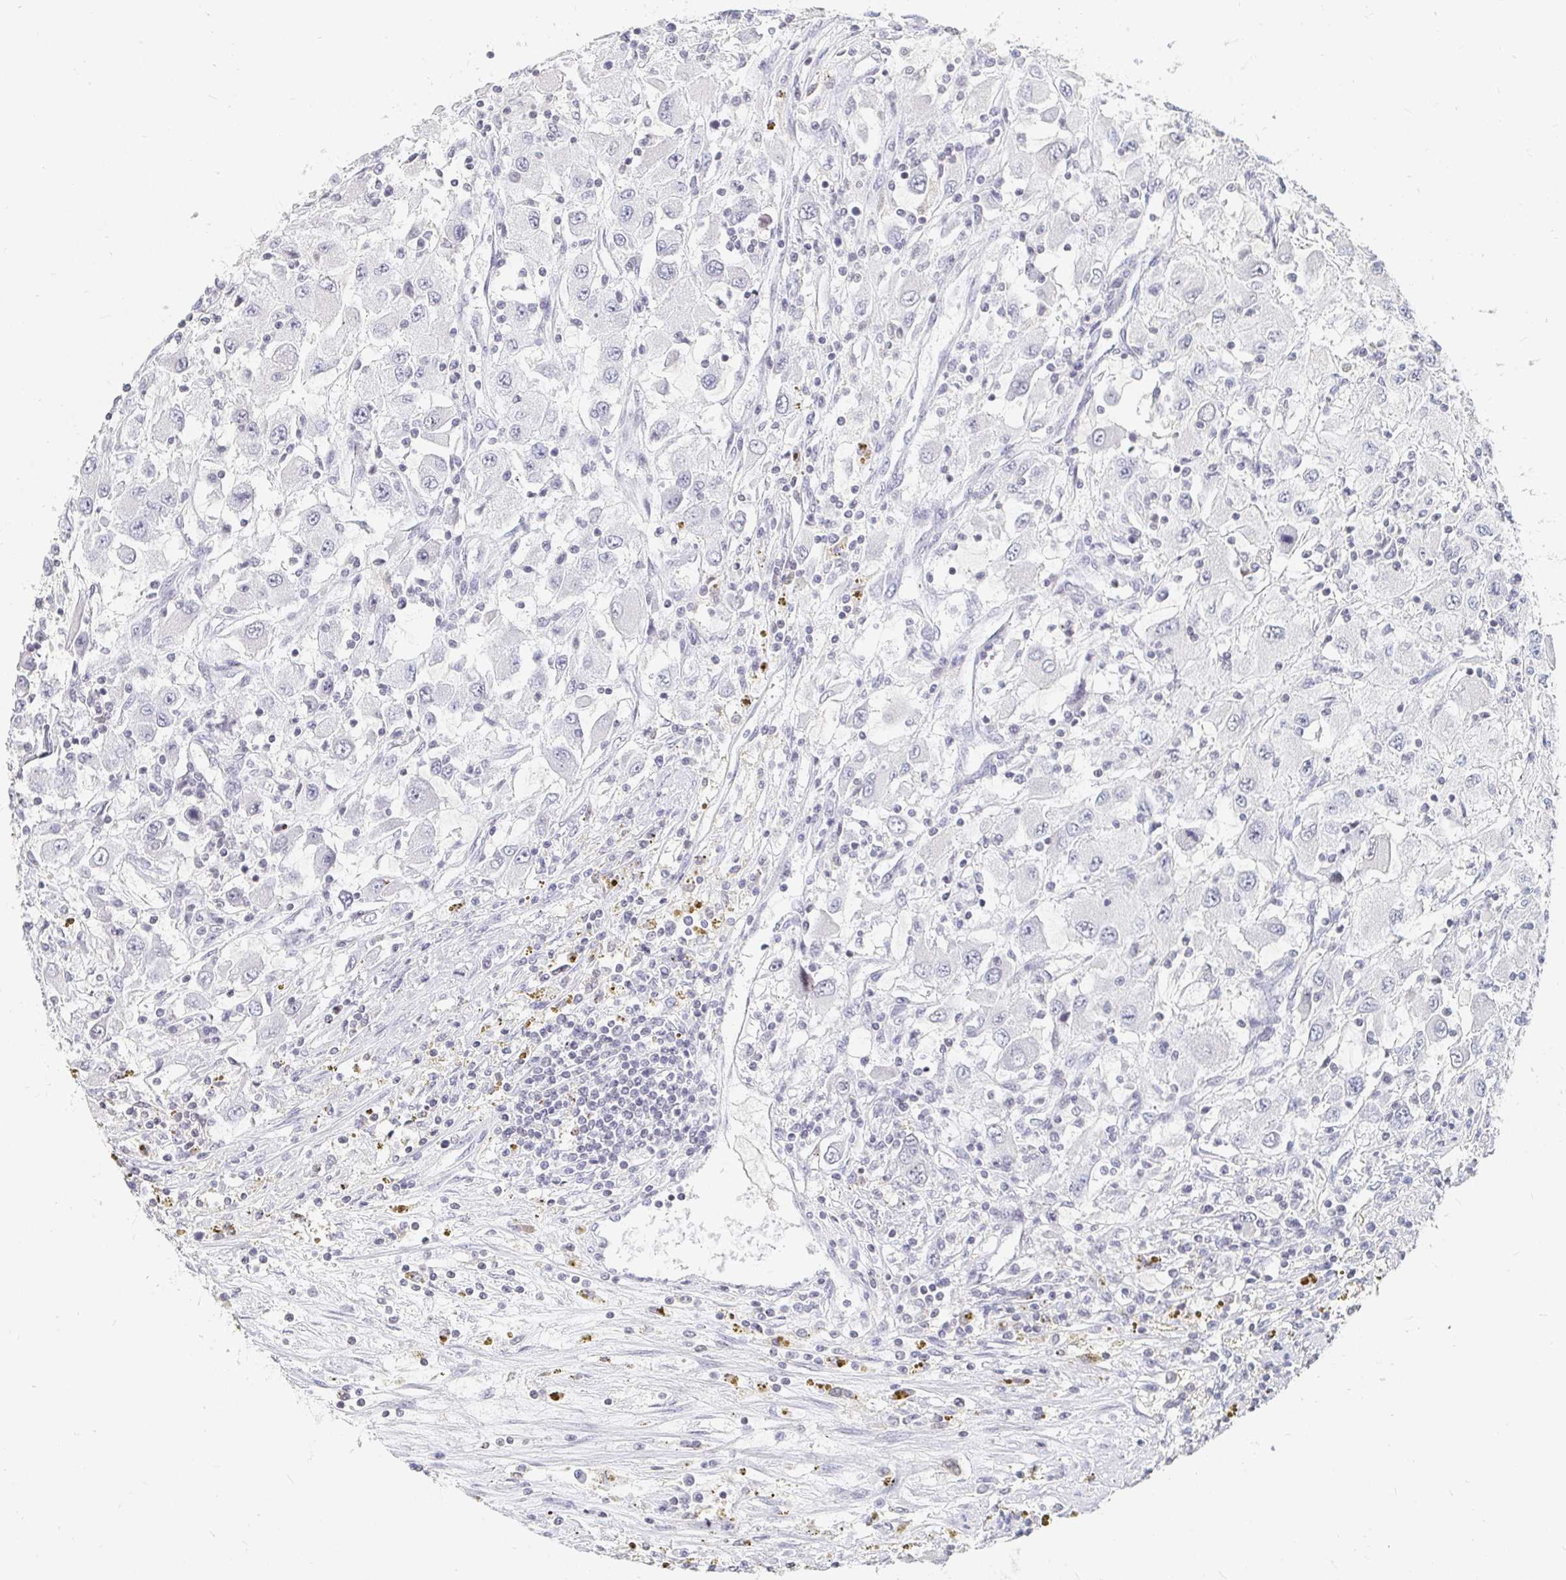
{"staining": {"intensity": "negative", "quantity": "none", "location": "none"}, "tissue": "renal cancer", "cell_type": "Tumor cells", "image_type": "cancer", "snomed": [{"axis": "morphology", "description": "Adenocarcinoma, NOS"}, {"axis": "topography", "description": "Kidney"}], "caption": "Immunohistochemistry histopathology image of neoplastic tissue: human renal cancer stained with DAB (3,3'-diaminobenzidine) reveals no significant protein staining in tumor cells.", "gene": "NME9", "patient": {"sex": "female", "age": 67}}